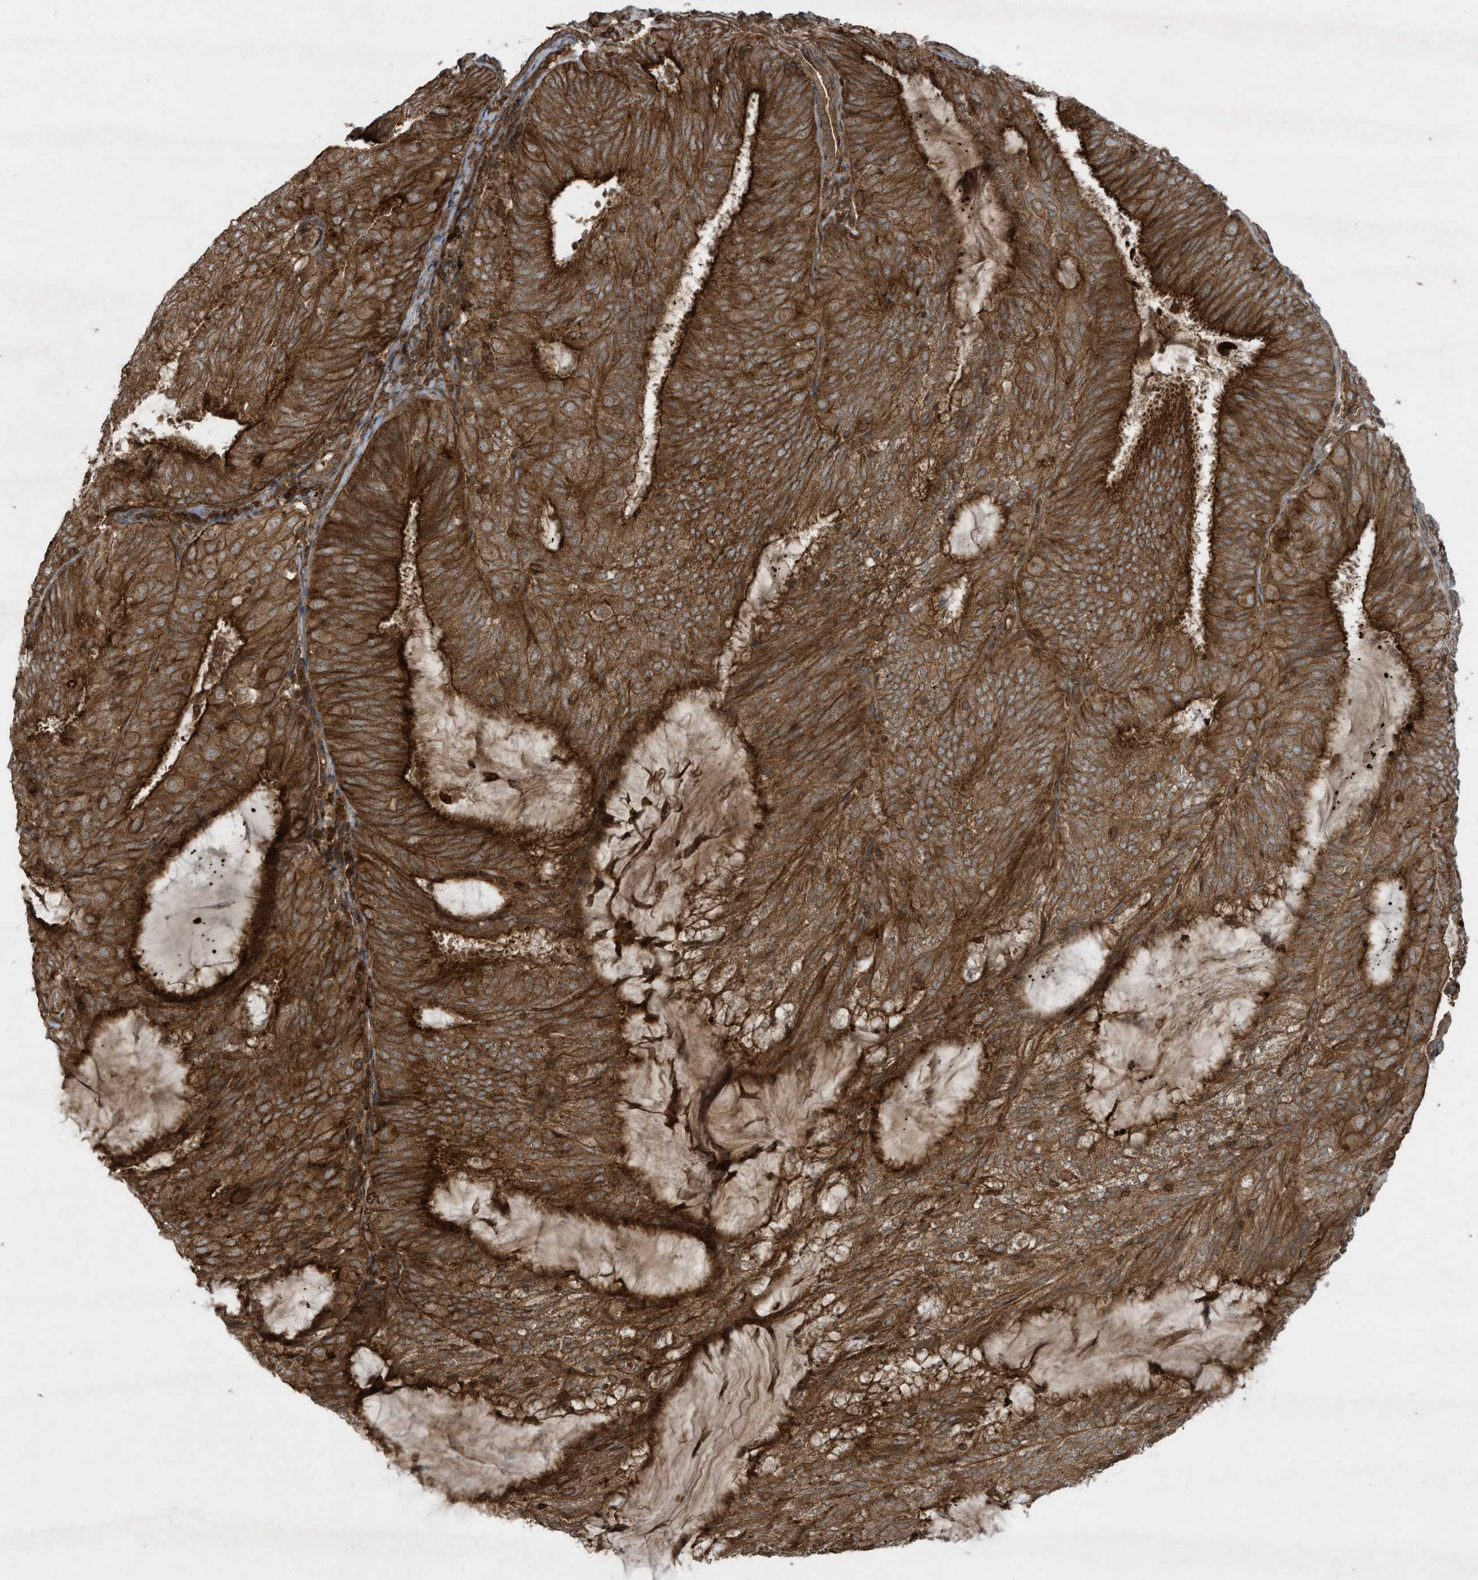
{"staining": {"intensity": "strong", "quantity": ">75%", "location": "cytoplasmic/membranous"}, "tissue": "endometrial cancer", "cell_type": "Tumor cells", "image_type": "cancer", "snomed": [{"axis": "morphology", "description": "Adenocarcinoma, NOS"}, {"axis": "topography", "description": "Endometrium"}], "caption": "Immunohistochemistry (IHC) photomicrograph of human adenocarcinoma (endometrial) stained for a protein (brown), which reveals high levels of strong cytoplasmic/membranous expression in about >75% of tumor cells.", "gene": "DDIT4", "patient": {"sex": "female", "age": 81}}